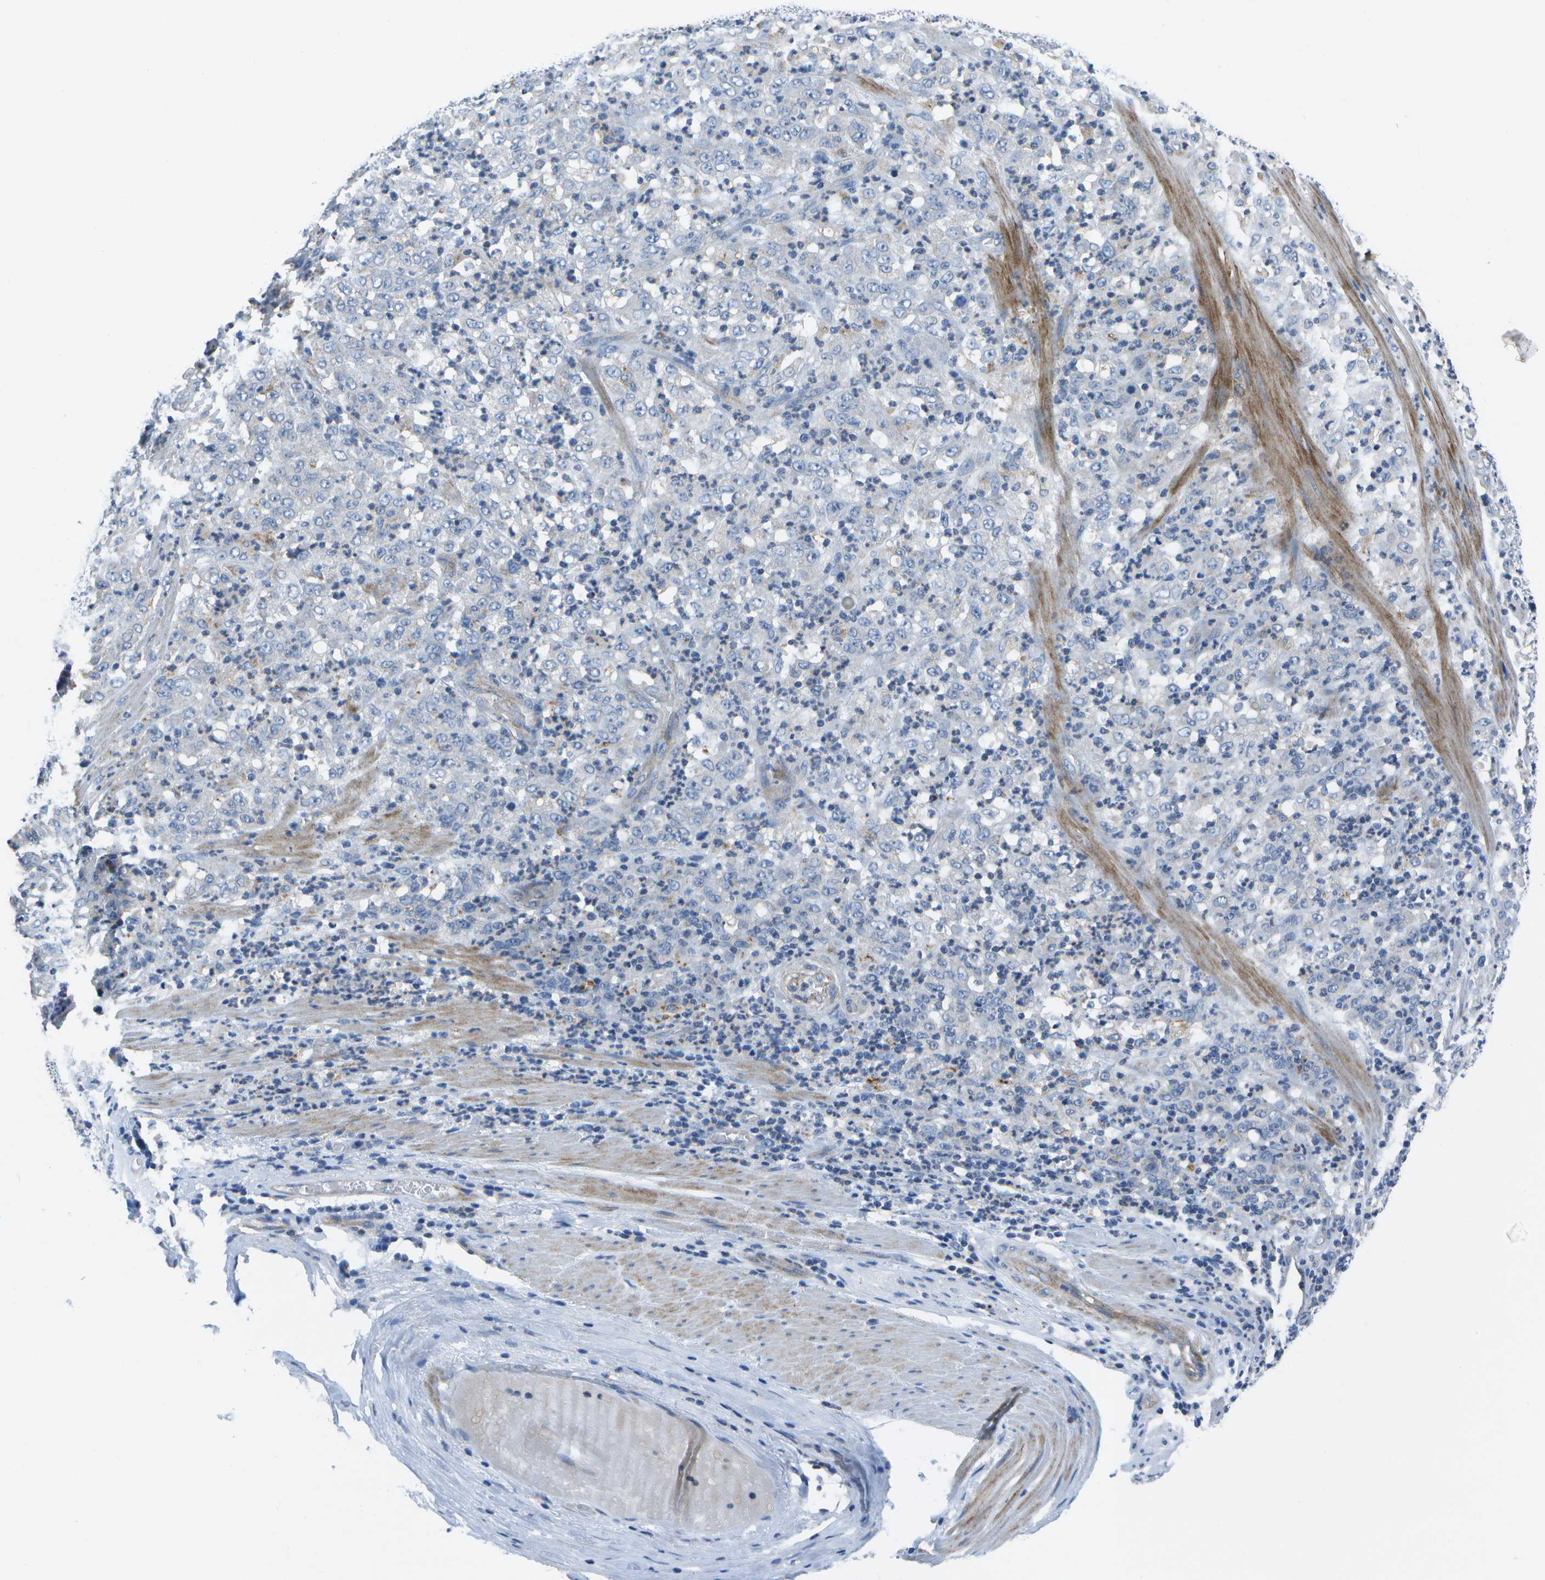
{"staining": {"intensity": "negative", "quantity": "none", "location": "none"}, "tissue": "stomach cancer", "cell_type": "Tumor cells", "image_type": "cancer", "snomed": [{"axis": "morphology", "description": "Adenocarcinoma, NOS"}, {"axis": "topography", "description": "Stomach, lower"}], "caption": "High magnification brightfield microscopy of stomach cancer (adenocarcinoma) stained with DAB (3,3'-diaminobenzidine) (brown) and counterstained with hematoxylin (blue): tumor cells show no significant staining.", "gene": "DCT", "patient": {"sex": "female", "age": 71}}